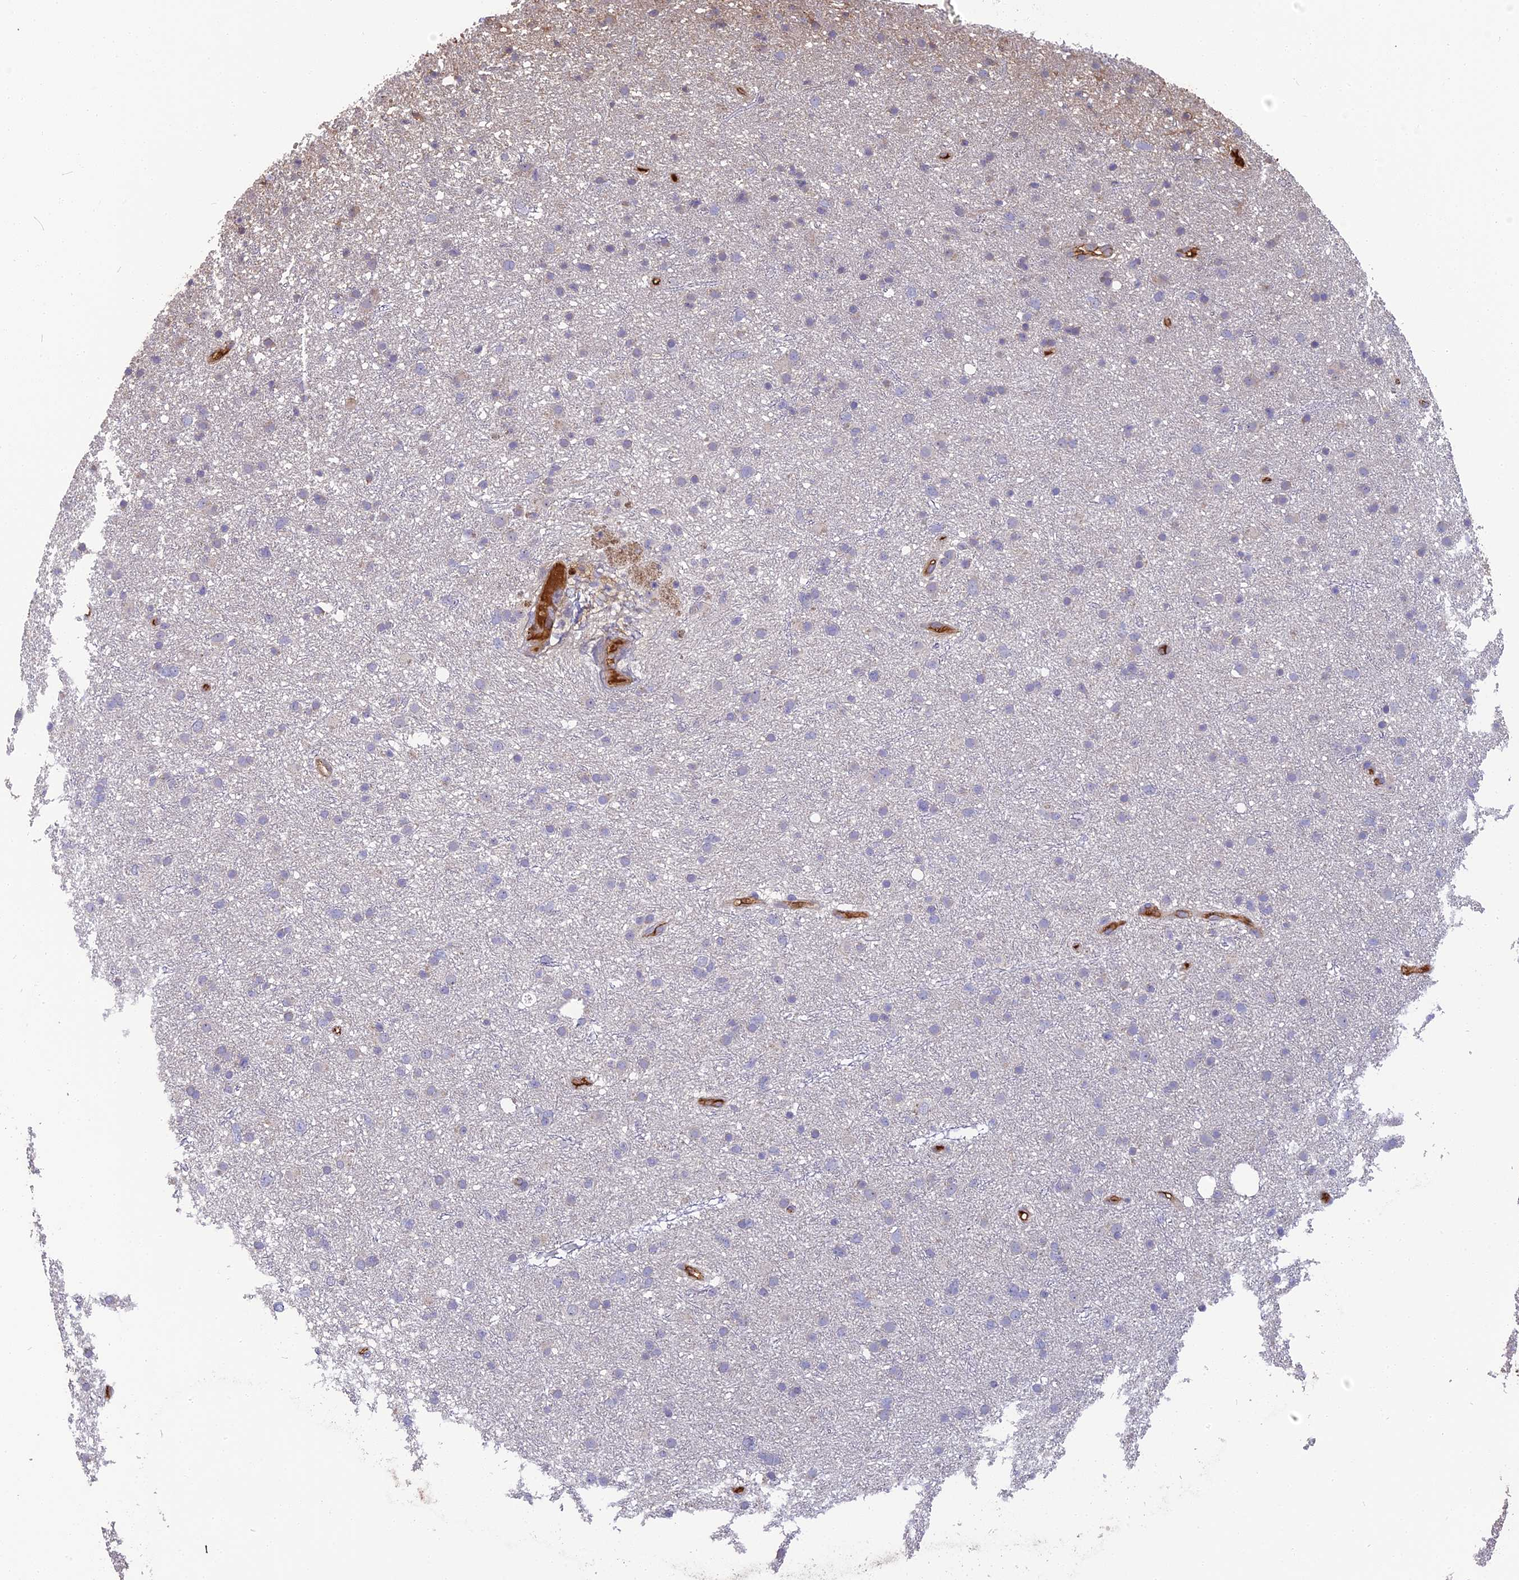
{"staining": {"intensity": "negative", "quantity": "none", "location": "none"}, "tissue": "glioma", "cell_type": "Tumor cells", "image_type": "cancer", "snomed": [{"axis": "morphology", "description": "Glioma, malignant, Low grade"}, {"axis": "topography", "description": "Cerebral cortex"}], "caption": "Malignant glioma (low-grade) was stained to show a protein in brown. There is no significant staining in tumor cells.", "gene": "ERMAP", "patient": {"sex": "female", "age": 39}}